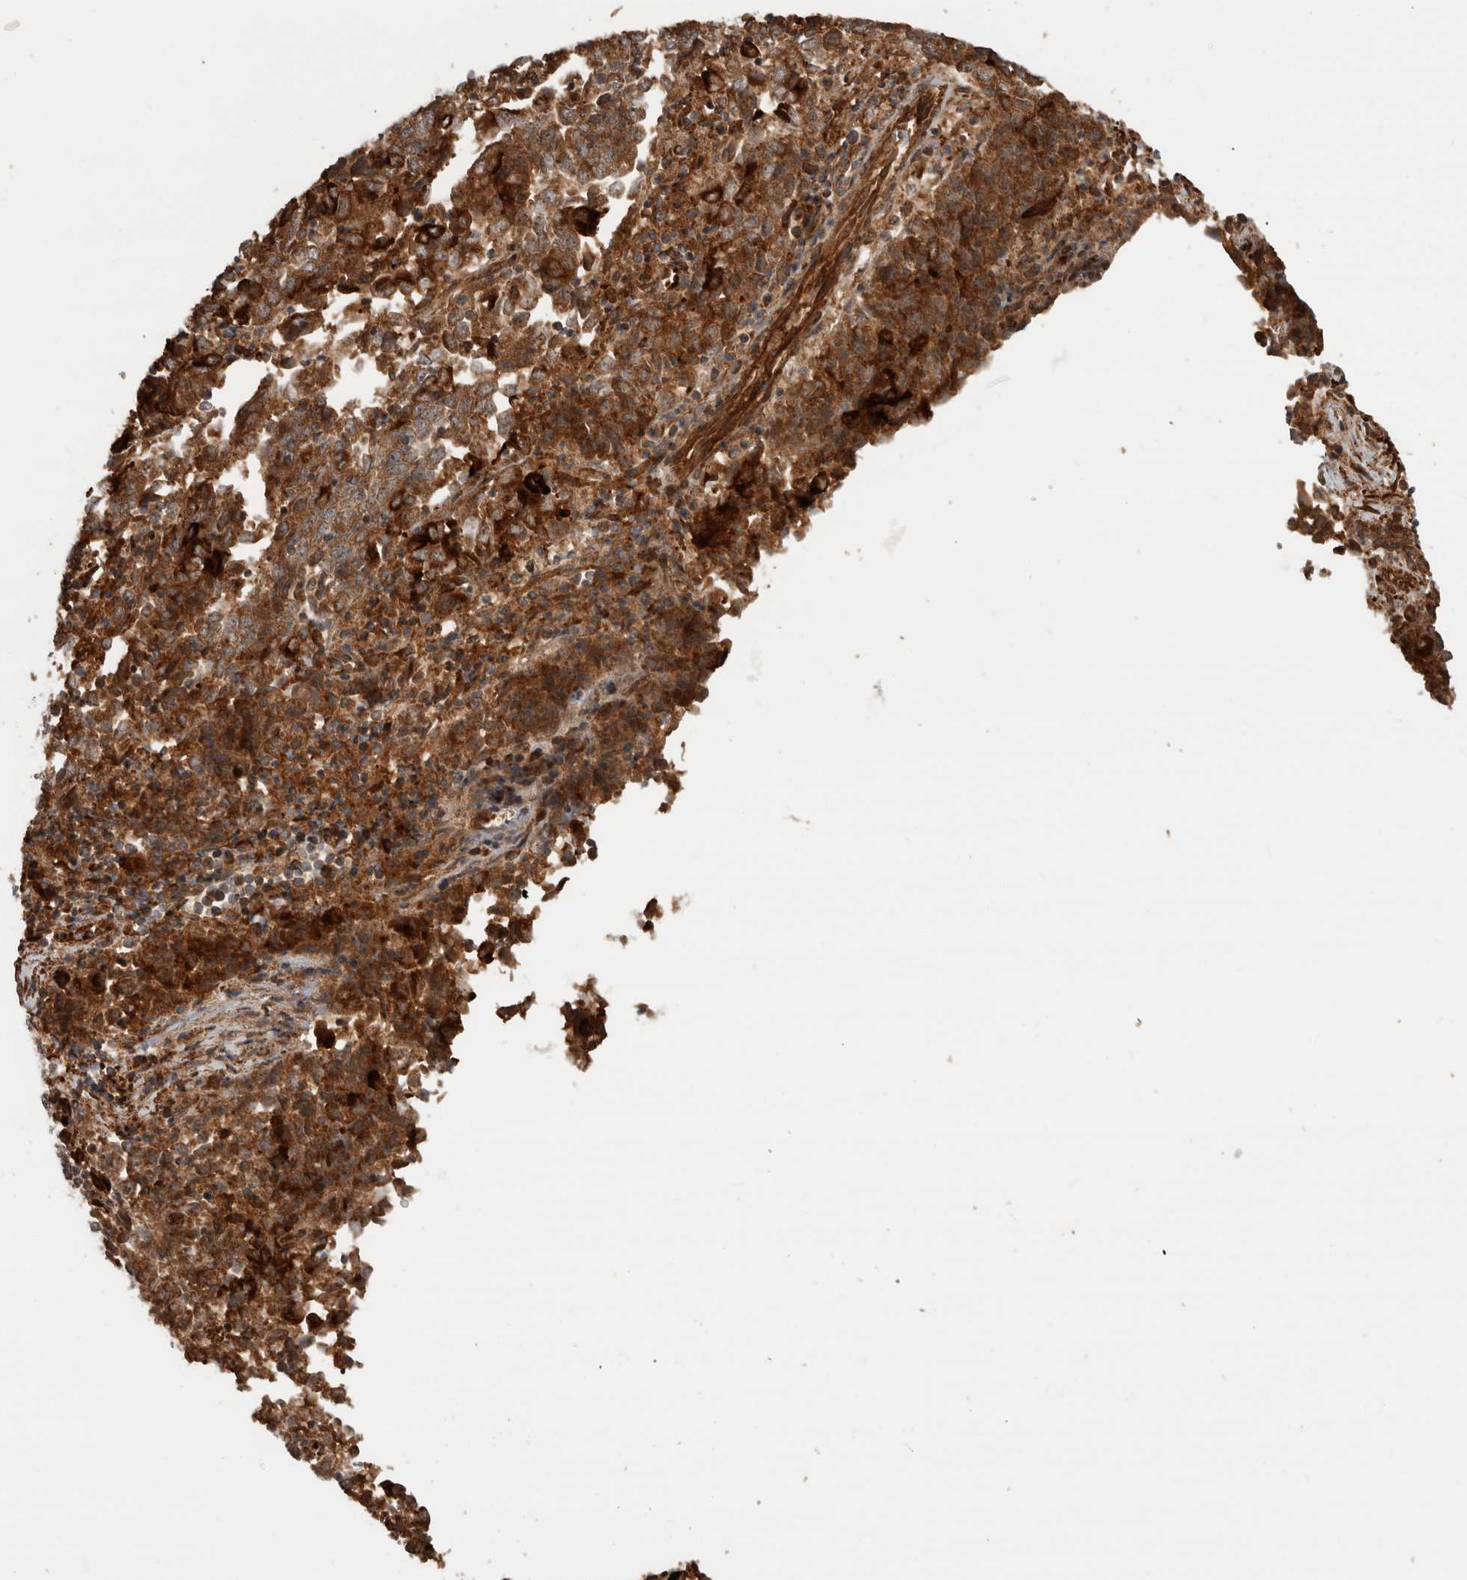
{"staining": {"intensity": "strong", "quantity": ">75%", "location": "cytoplasmic/membranous"}, "tissue": "endometrial cancer", "cell_type": "Tumor cells", "image_type": "cancer", "snomed": [{"axis": "morphology", "description": "Adenocarcinoma, NOS"}, {"axis": "topography", "description": "Endometrium"}], "caption": "Strong cytoplasmic/membranous expression for a protein is identified in about >75% of tumor cells of endometrial cancer (adenocarcinoma) using IHC.", "gene": "TUBD1", "patient": {"sex": "female", "age": 80}}